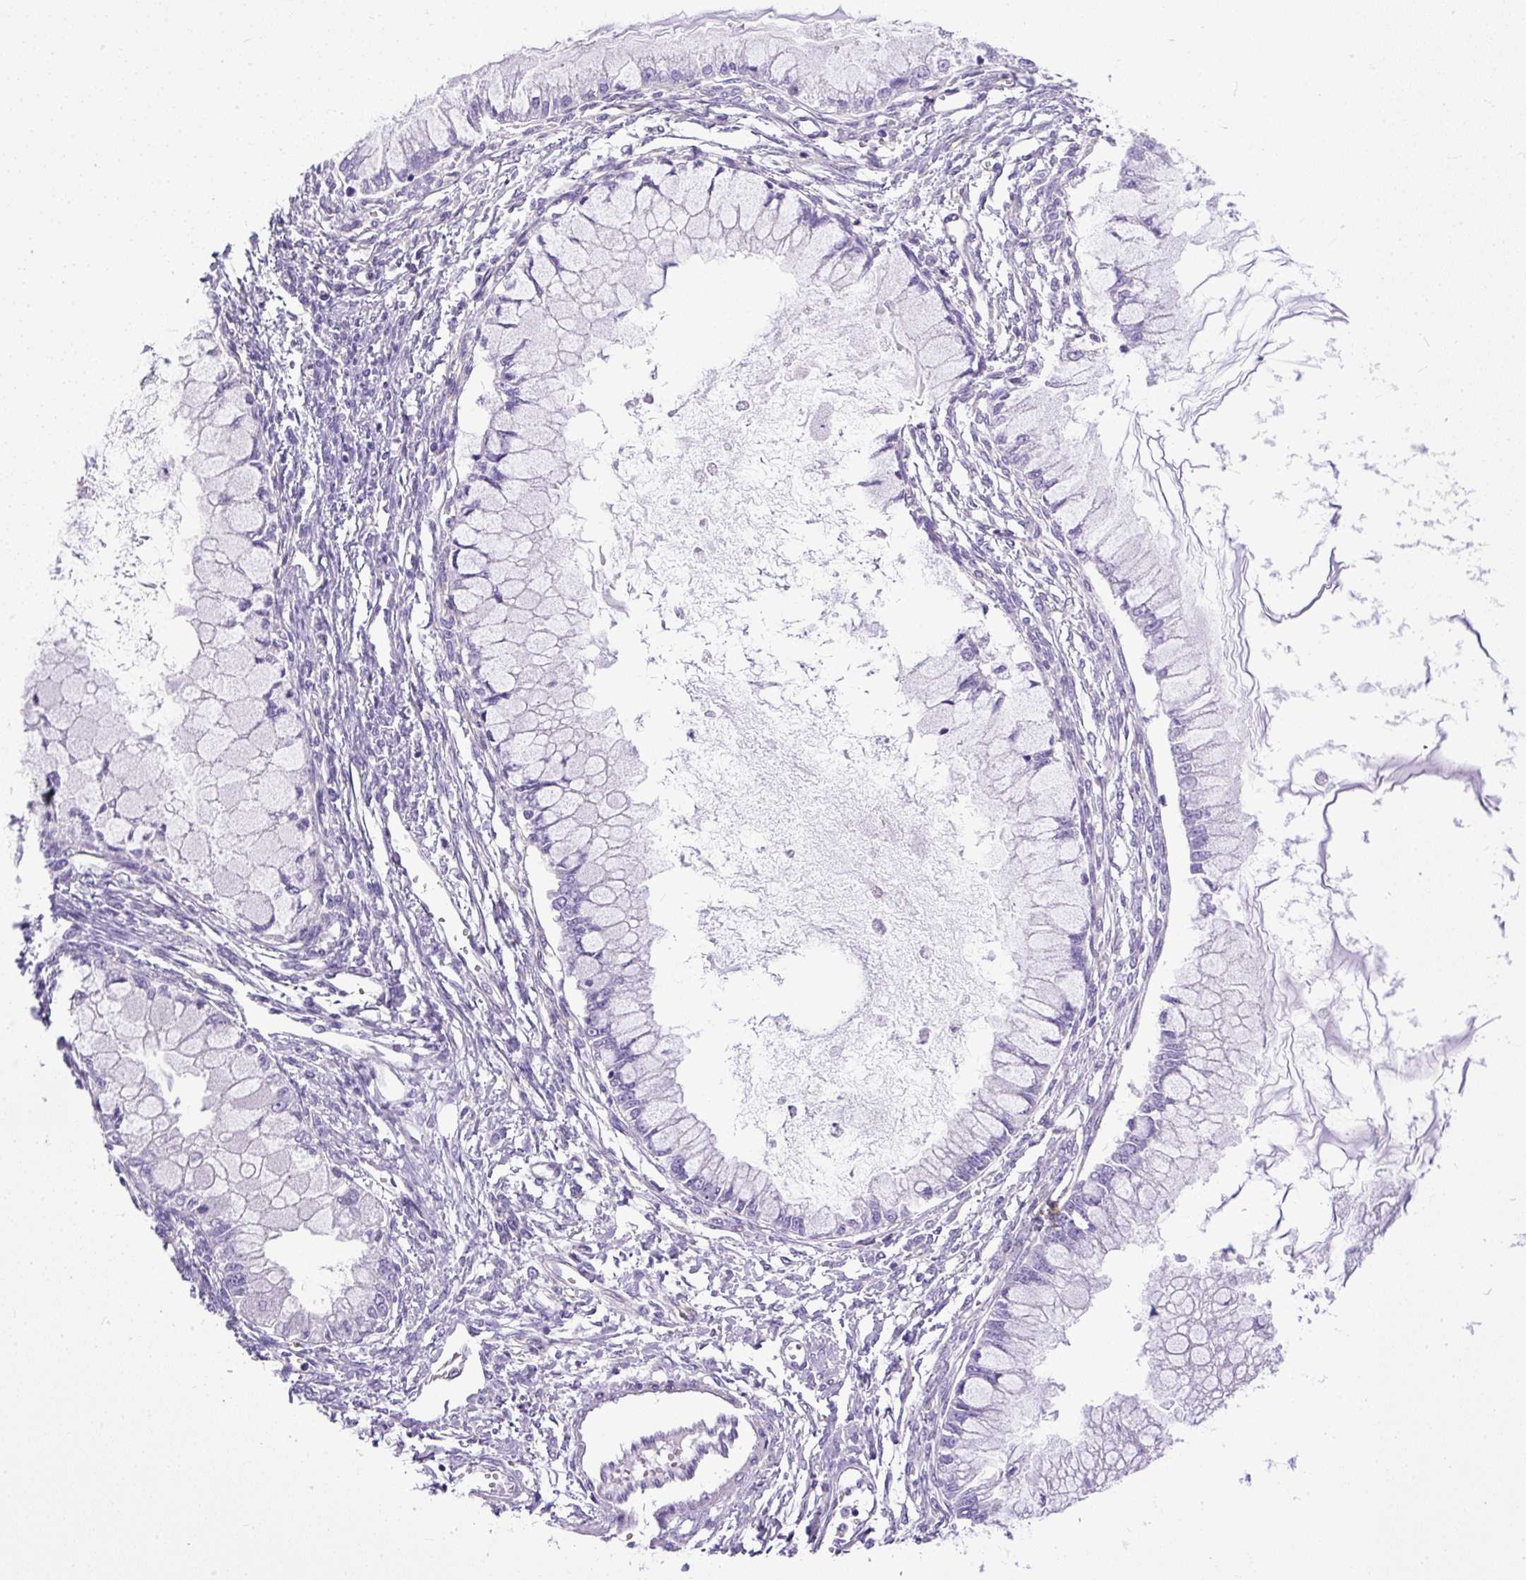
{"staining": {"intensity": "negative", "quantity": "none", "location": "none"}, "tissue": "ovarian cancer", "cell_type": "Tumor cells", "image_type": "cancer", "snomed": [{"axis": "morphology", "description": "Cystadenocarcinoma, mucinous, NOS"}, {"axis": "topography", "description": "Ovary"}], "caption": "High magnification brightfield microscopy of ovarian cancer stained with DAB (brown) and counterstained with hematoxylin (blue): tumor cells show no significant expression.", "gene": "MAP1S", "patient": {"sex": "female", "age": 34}}